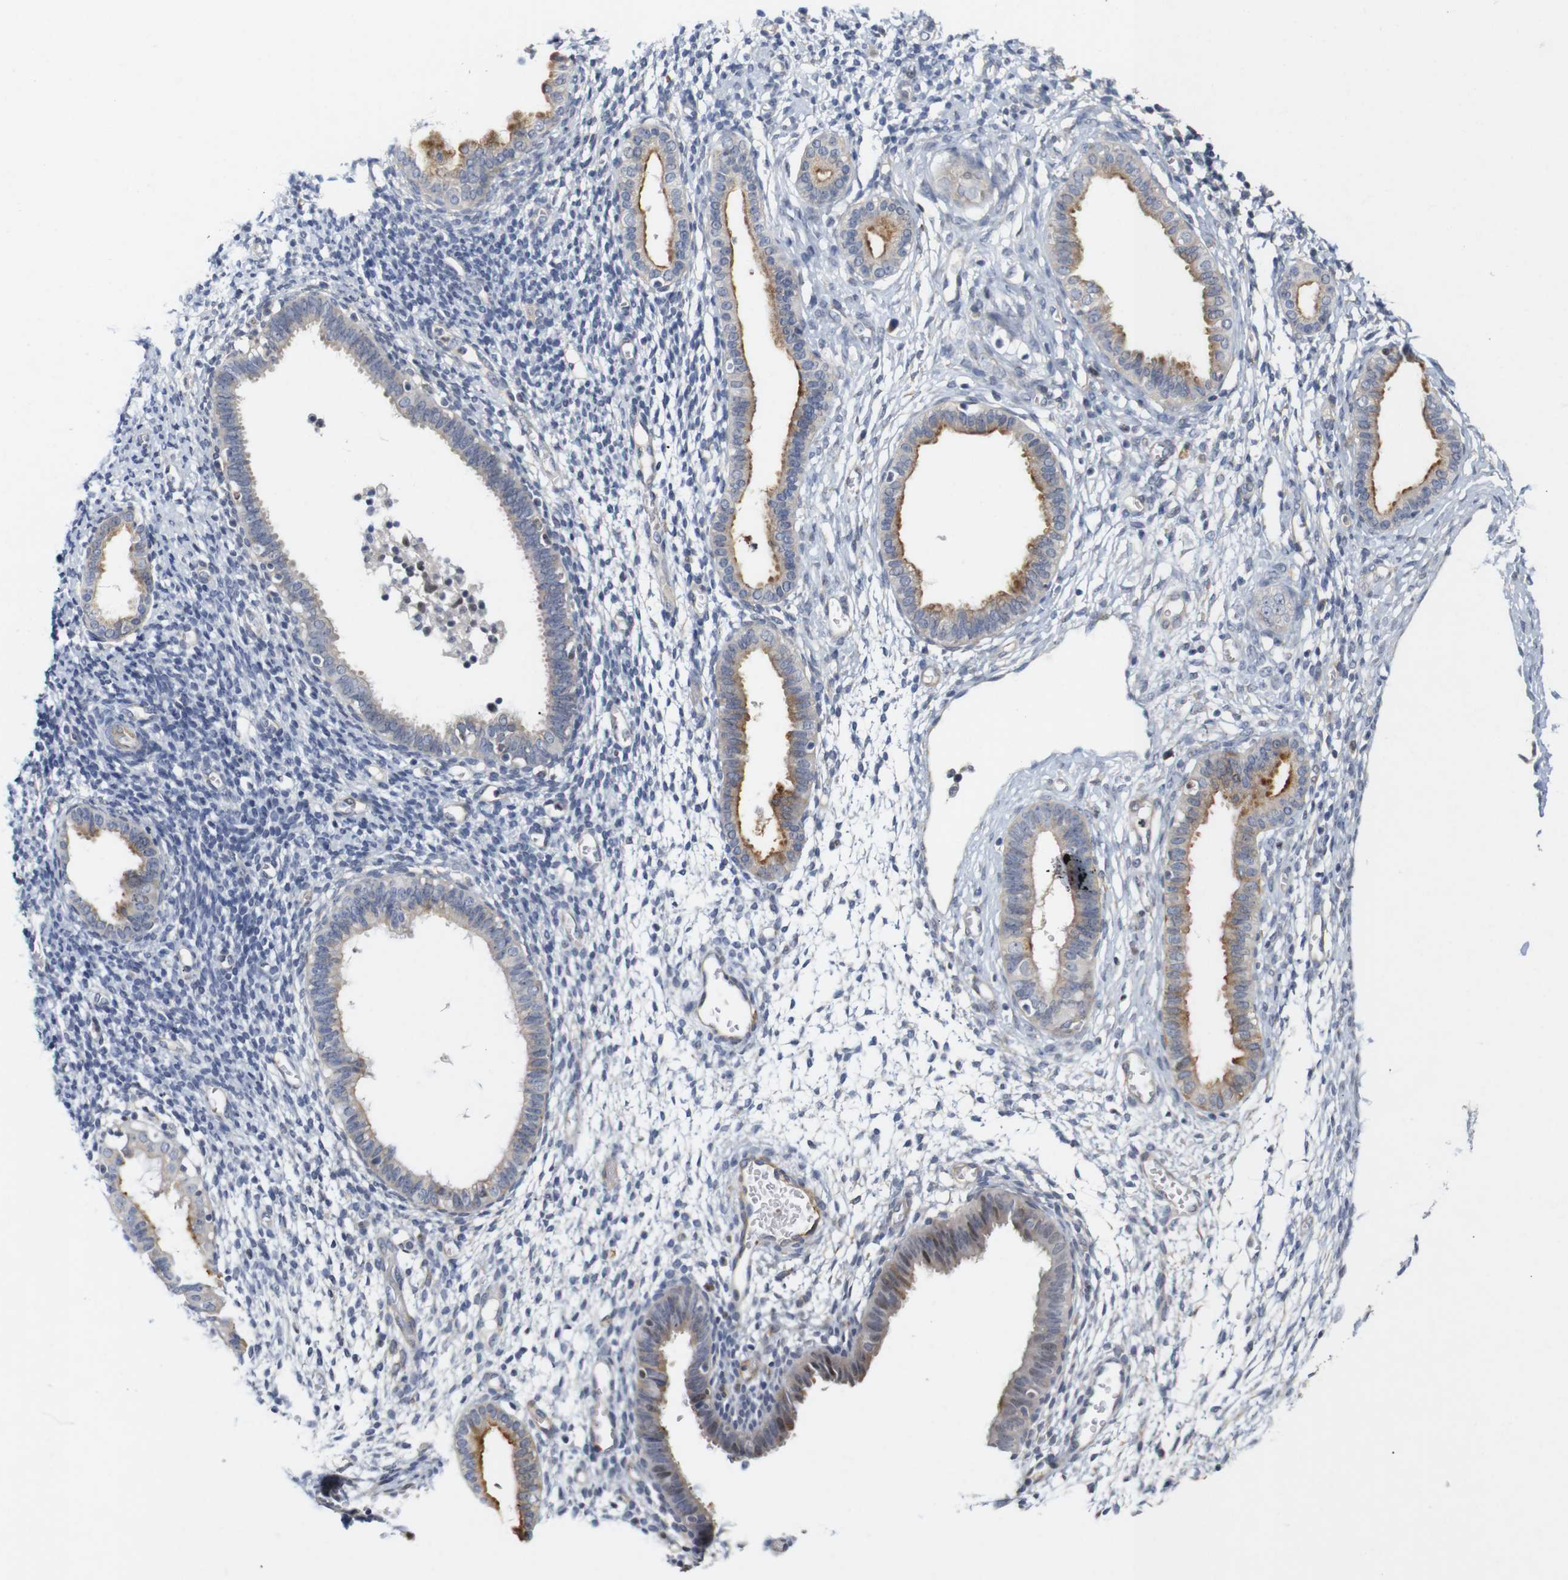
{"staining": {"intensity": "moderate", "quantity": "<25%", "location": "cytoplasmic/membranous"}, "tissue": "endometrium", "cell_type": "Cells in endometrial stroma", "image_type": "normal", "snomed": [{"axis": "morphology", "description": "Normal tissue, NOS"}, {"axis": "topography", "description": "Endometrium"}], "caption": "Immunohistochemistry (IHC) image of benign endometrium: endometrium stained using immunohistochemistry (IHC) displays low levels of moderate protein expression localized specifically in the cytoplasmic/membranous of cells in endometrial stroma, appearing as a cytoplasmic/membranous brown color.", "gene": "CYB561", "patient": {"sex": "female", "age": 61}}